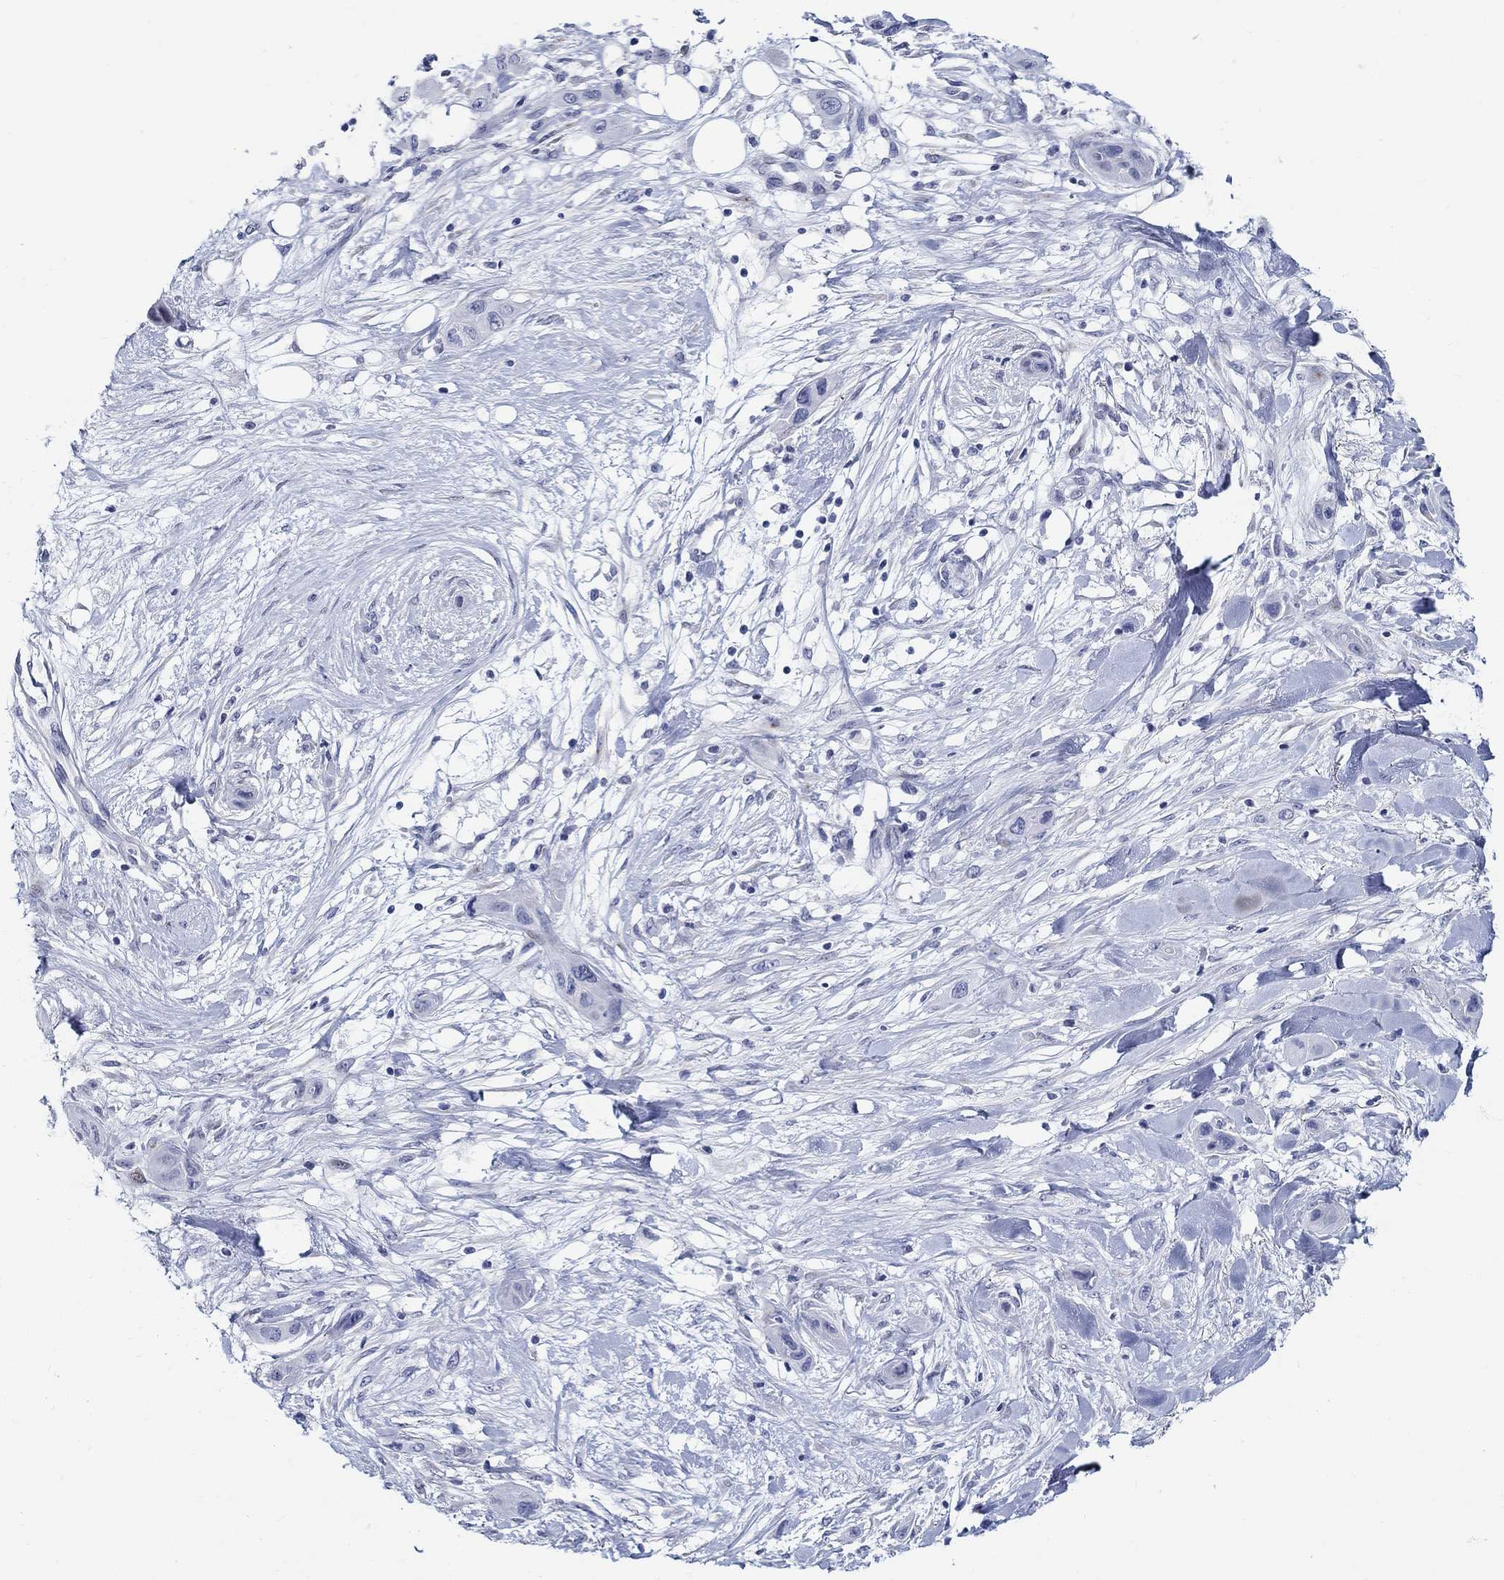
{"staining": {"intensity": "negative", "quantity": "none", "location": "none"}, "tissue": "skin cancer", "cell_type": "Tumor cells", "image_type": "cancer", "snomed": [{"axis": "morphology", "description": "Squamous cell carcinoma, NOS"}, {"axis": "topography", "description": "Skin"}], "caption": "This is an IHC image of human skin cancer (squamous cell carcinoma). There is no positivity in tumor cells.", "gene": "CRYGS", "patient": {"sex": "male", "age": 79}}